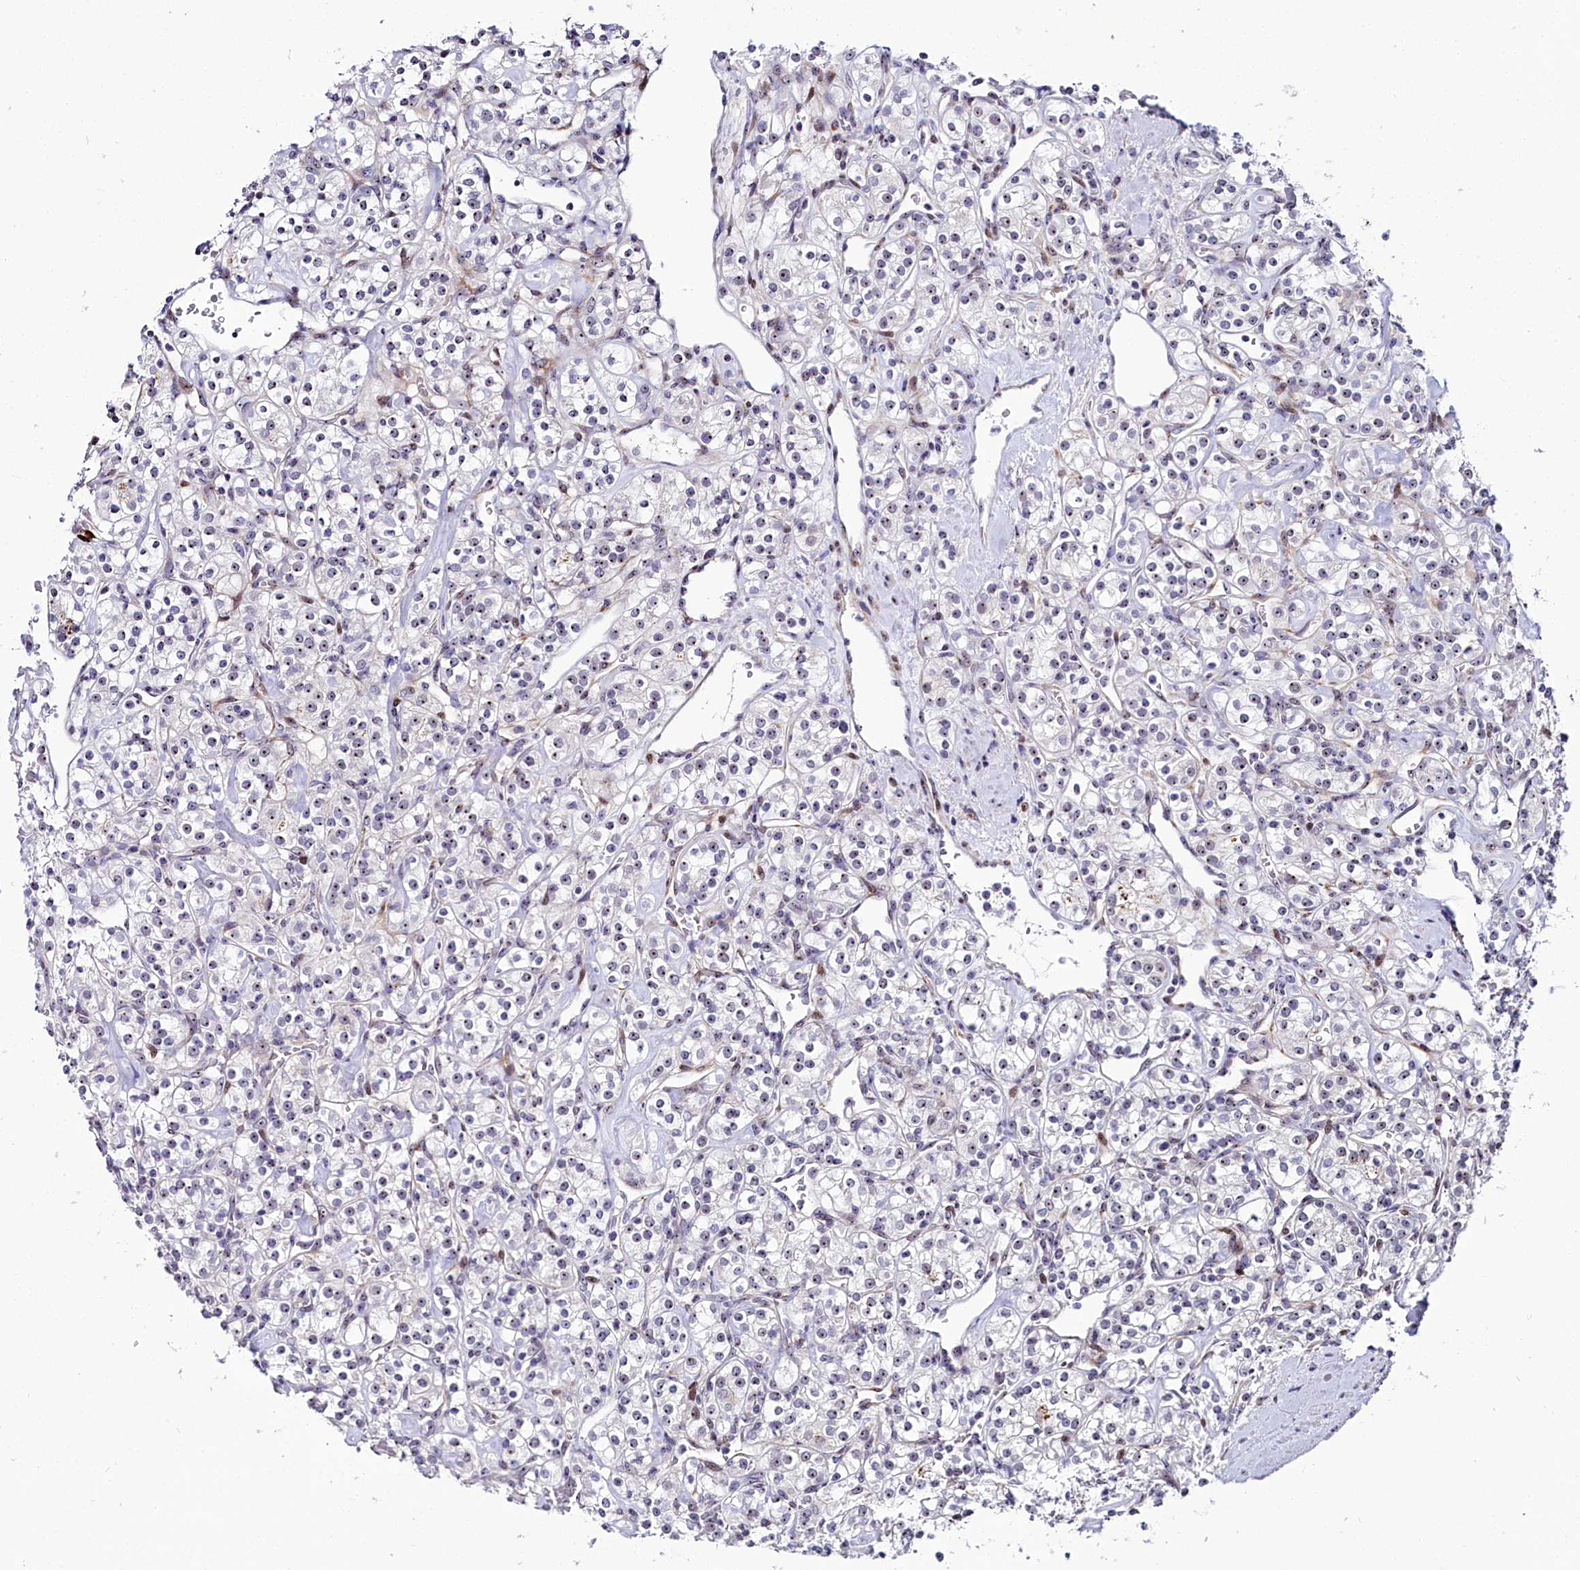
{"staining": {"intensity": "weak", "quantity": "25%-75%", "location": "nuclear"}, "tissue": "renal cancer", "cell_type": "Tumor cells", "image_type": "cancer", "snomed": [{"axis": "morphology", "description": "Adenocarcinoma, NOS"}, {"axis": "topography", "description": "Kidney"}], "caption": "A low amount of weak nuclear positivity is present in approximately 25%-75% of tumor cells in renal cancer (adenocarcinoma) tissue.", "gene": "TCOF1", "patient": {"sex": "male", "age": 77}}